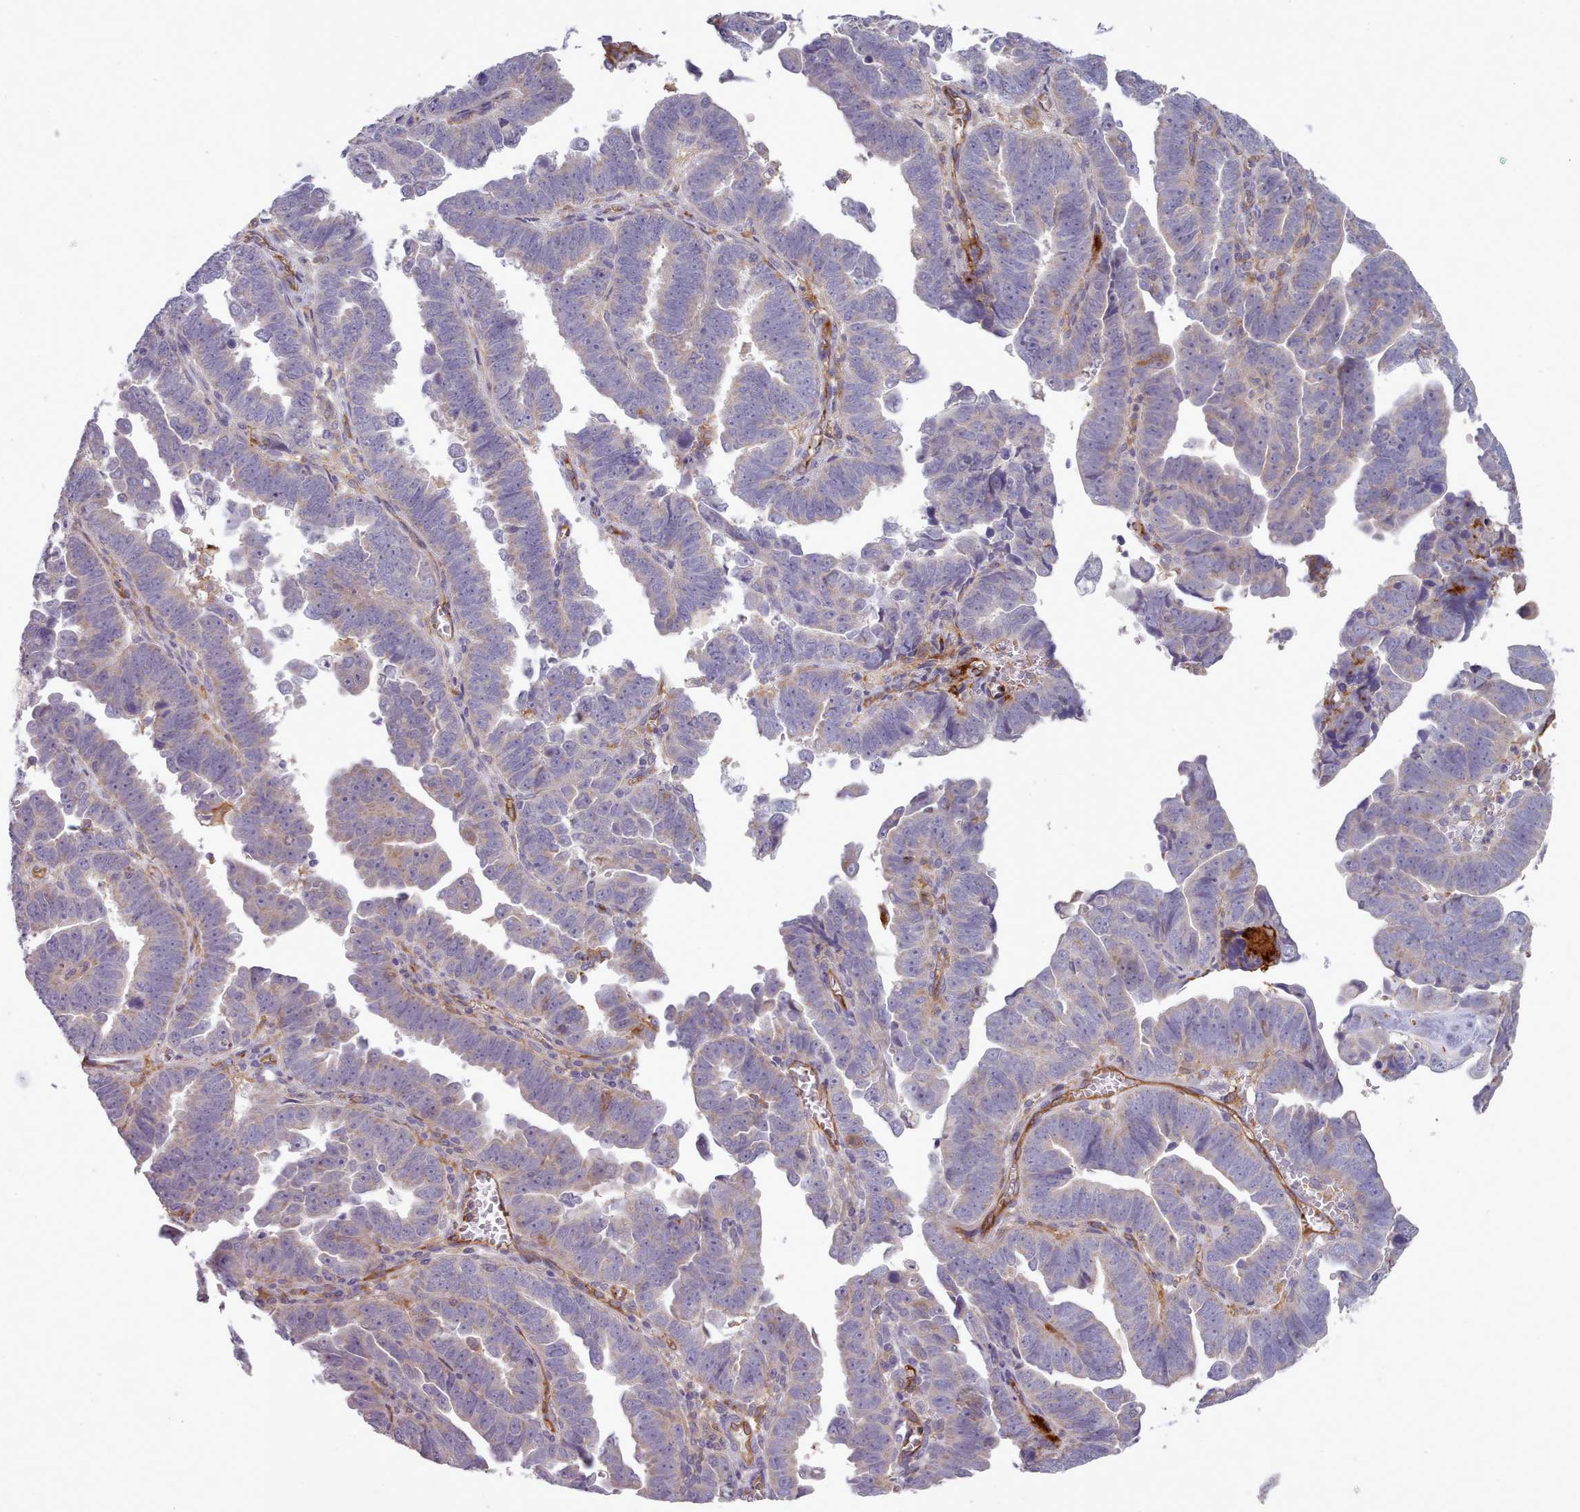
{"staining": {"intensity": "negative", "quantity": "none", "location": "none"}, "tissue": "endometrial cancer", "cell_type": "Tumor cells", "image_type": "cancer", "snomed": [{"axis": "morphology", "description": "Adenocarcinoma, NOS"}, {"axis": "topography", "description": "Endometrium"}], "caption": "Immunohistochemistry (IHC) photomicrograph of human endometrial cancer stained for a protein (brown), which reveals no staining in tumor cells. (DAB immunohistochemistry visualized using brightfield microscopy, high magnification).", "gene": "CD300LF", "patient": {"sex": "female", "age": 75}}